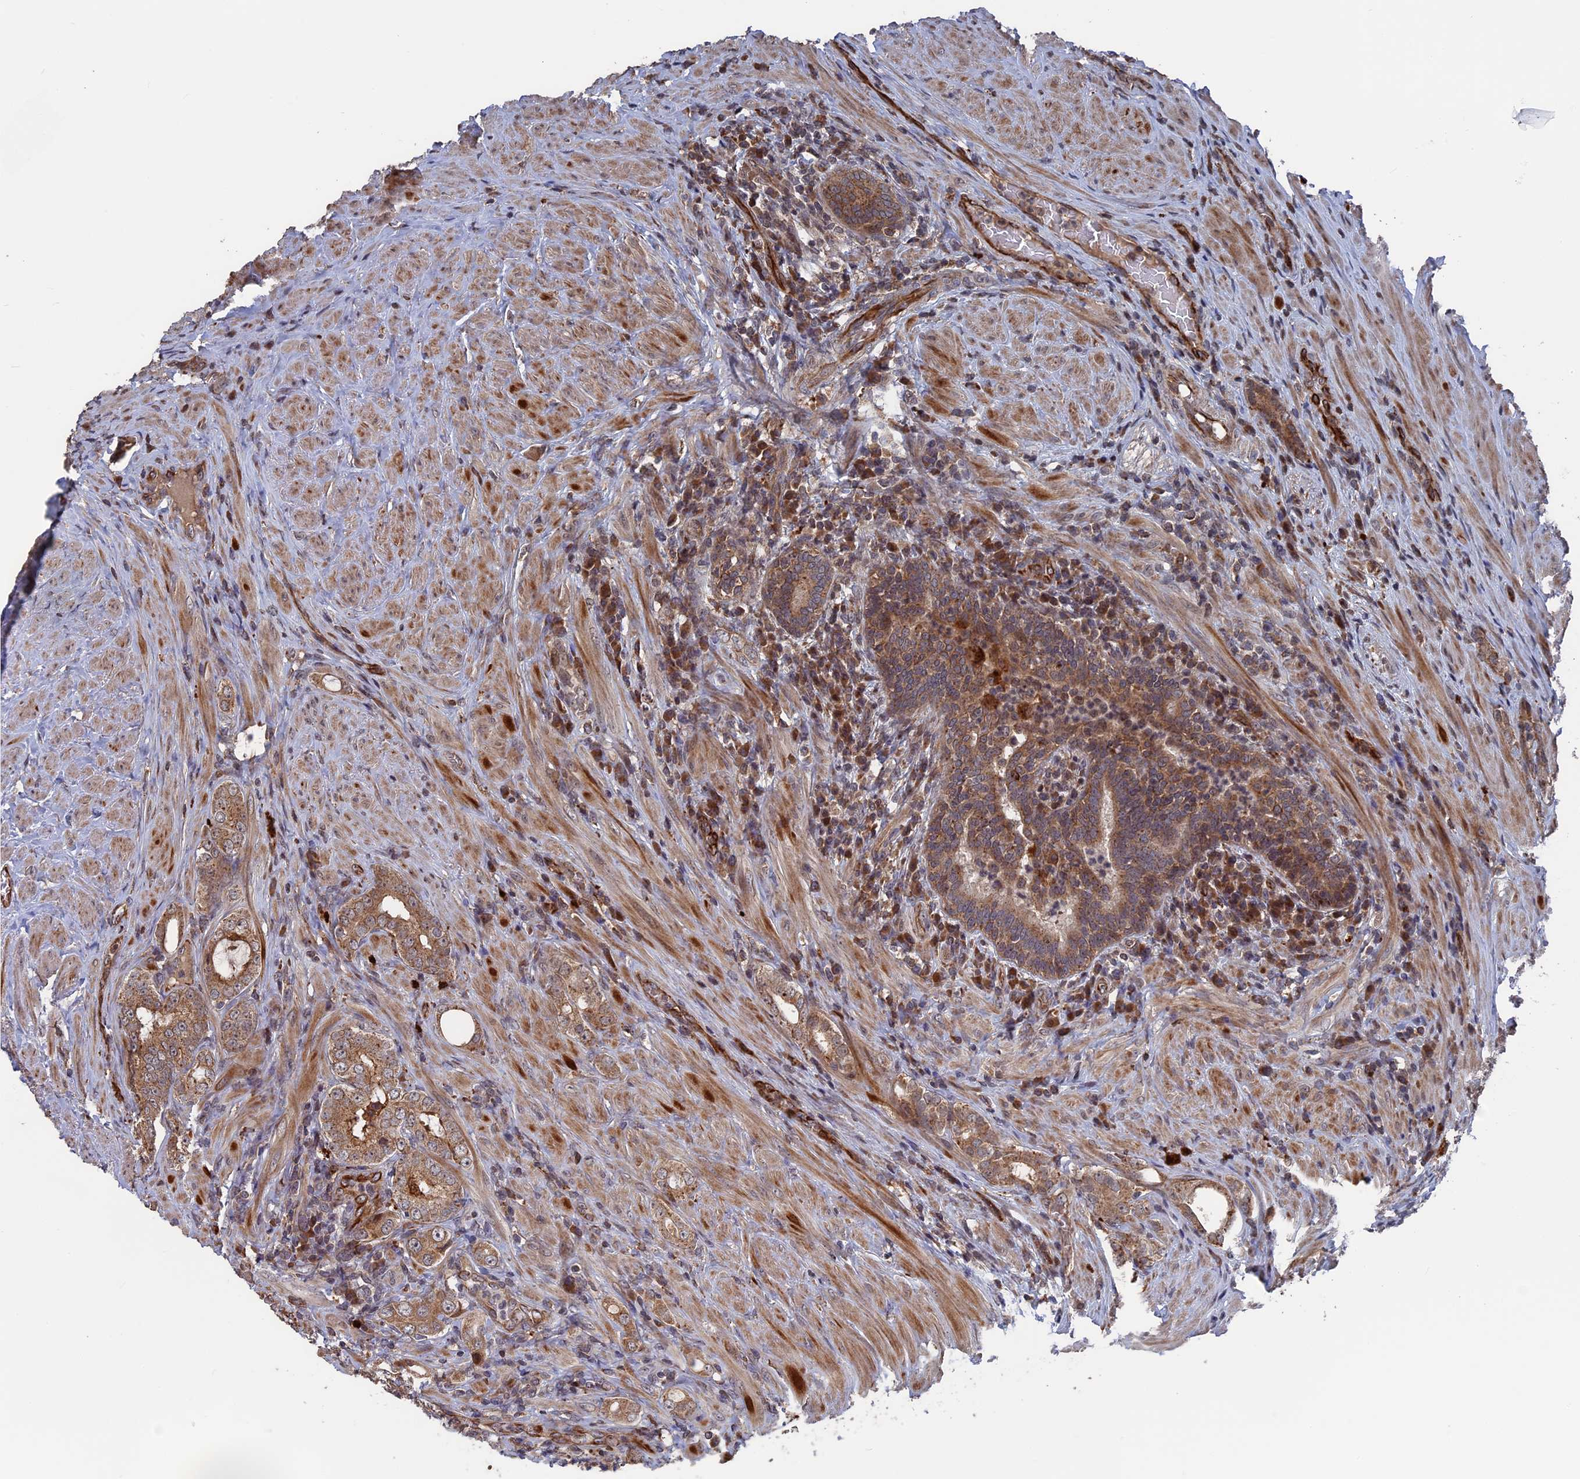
{"staining": {"intensity": "moderate", "quantity": ">75%", "location": "cytoplasmic/membranous"}, "tissue": "prostate cancer", "cell_type": "Tumor cells", "image_type": "cancer", "snomed": [{"axis": "morphology", "description": "Adenocarcinoma, Low grade"}, {"axis": "topography", "description": "Prostate"}], "caption": "Immunohistochemical staining of human low-grade adenocarcinoma (prostate) demonstrates medium levels of moderate cytoplasmic/membranous protein positivity in approximately >75% of tumor cells.", "gene": "PLA2G15", "patient": {"sex": "male", "age": 68}}